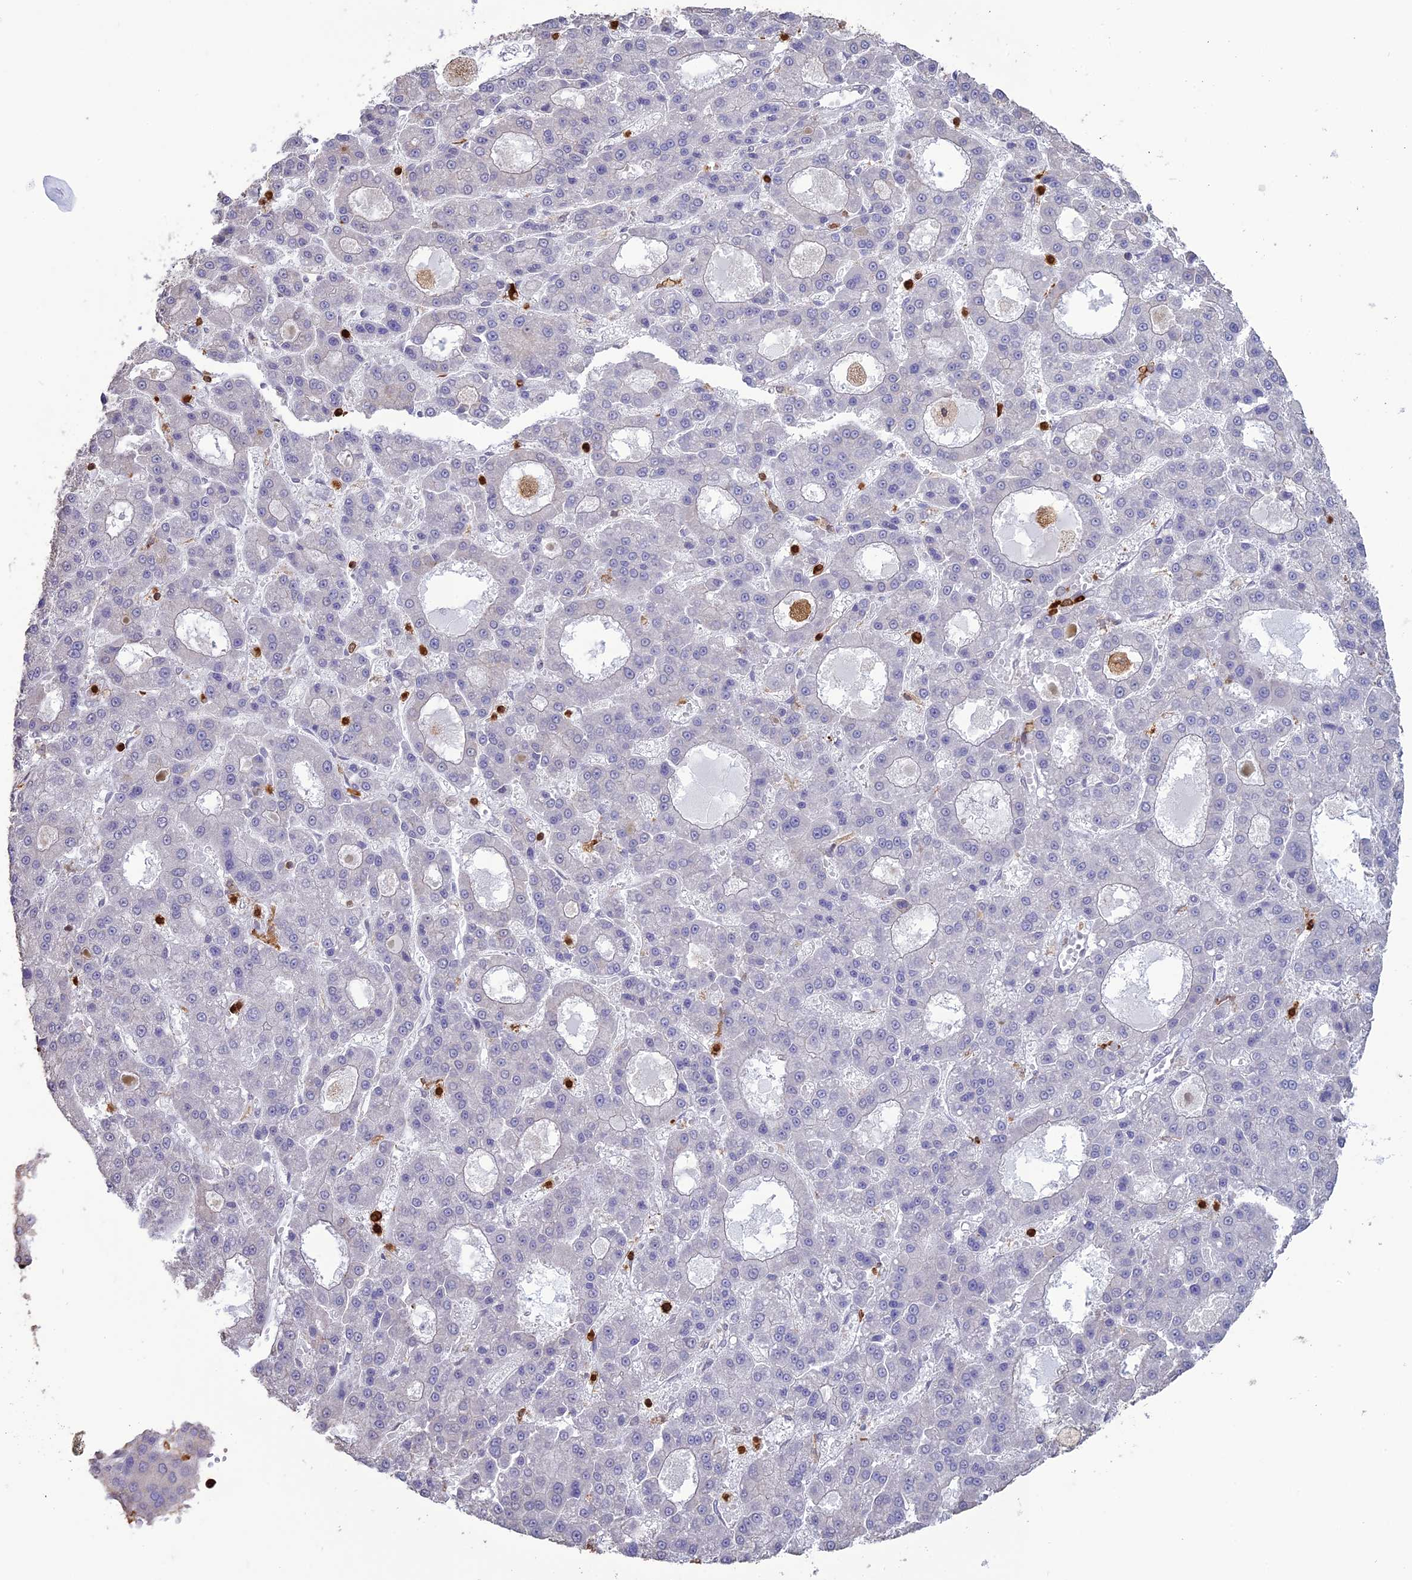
{"staining": {"intensity": "negative", "quantity": "none", "location": "none"}, "tissue": "liver cancer", "cell_type": "Tumor cells", "image_type": "cancer", "snomed": [{"axis": "morphology", "description": "Carcinoma, Hepatocellular, NOS"}, {"axis": "topography", "description": "Liver"}], "caption": "This is an IHC photomicrograph of human hepatocellular carcinoma (liver). There is no staining in tumor cells.", "gene": "APOBR", "patient": {"sex": "male", "age": 70}}